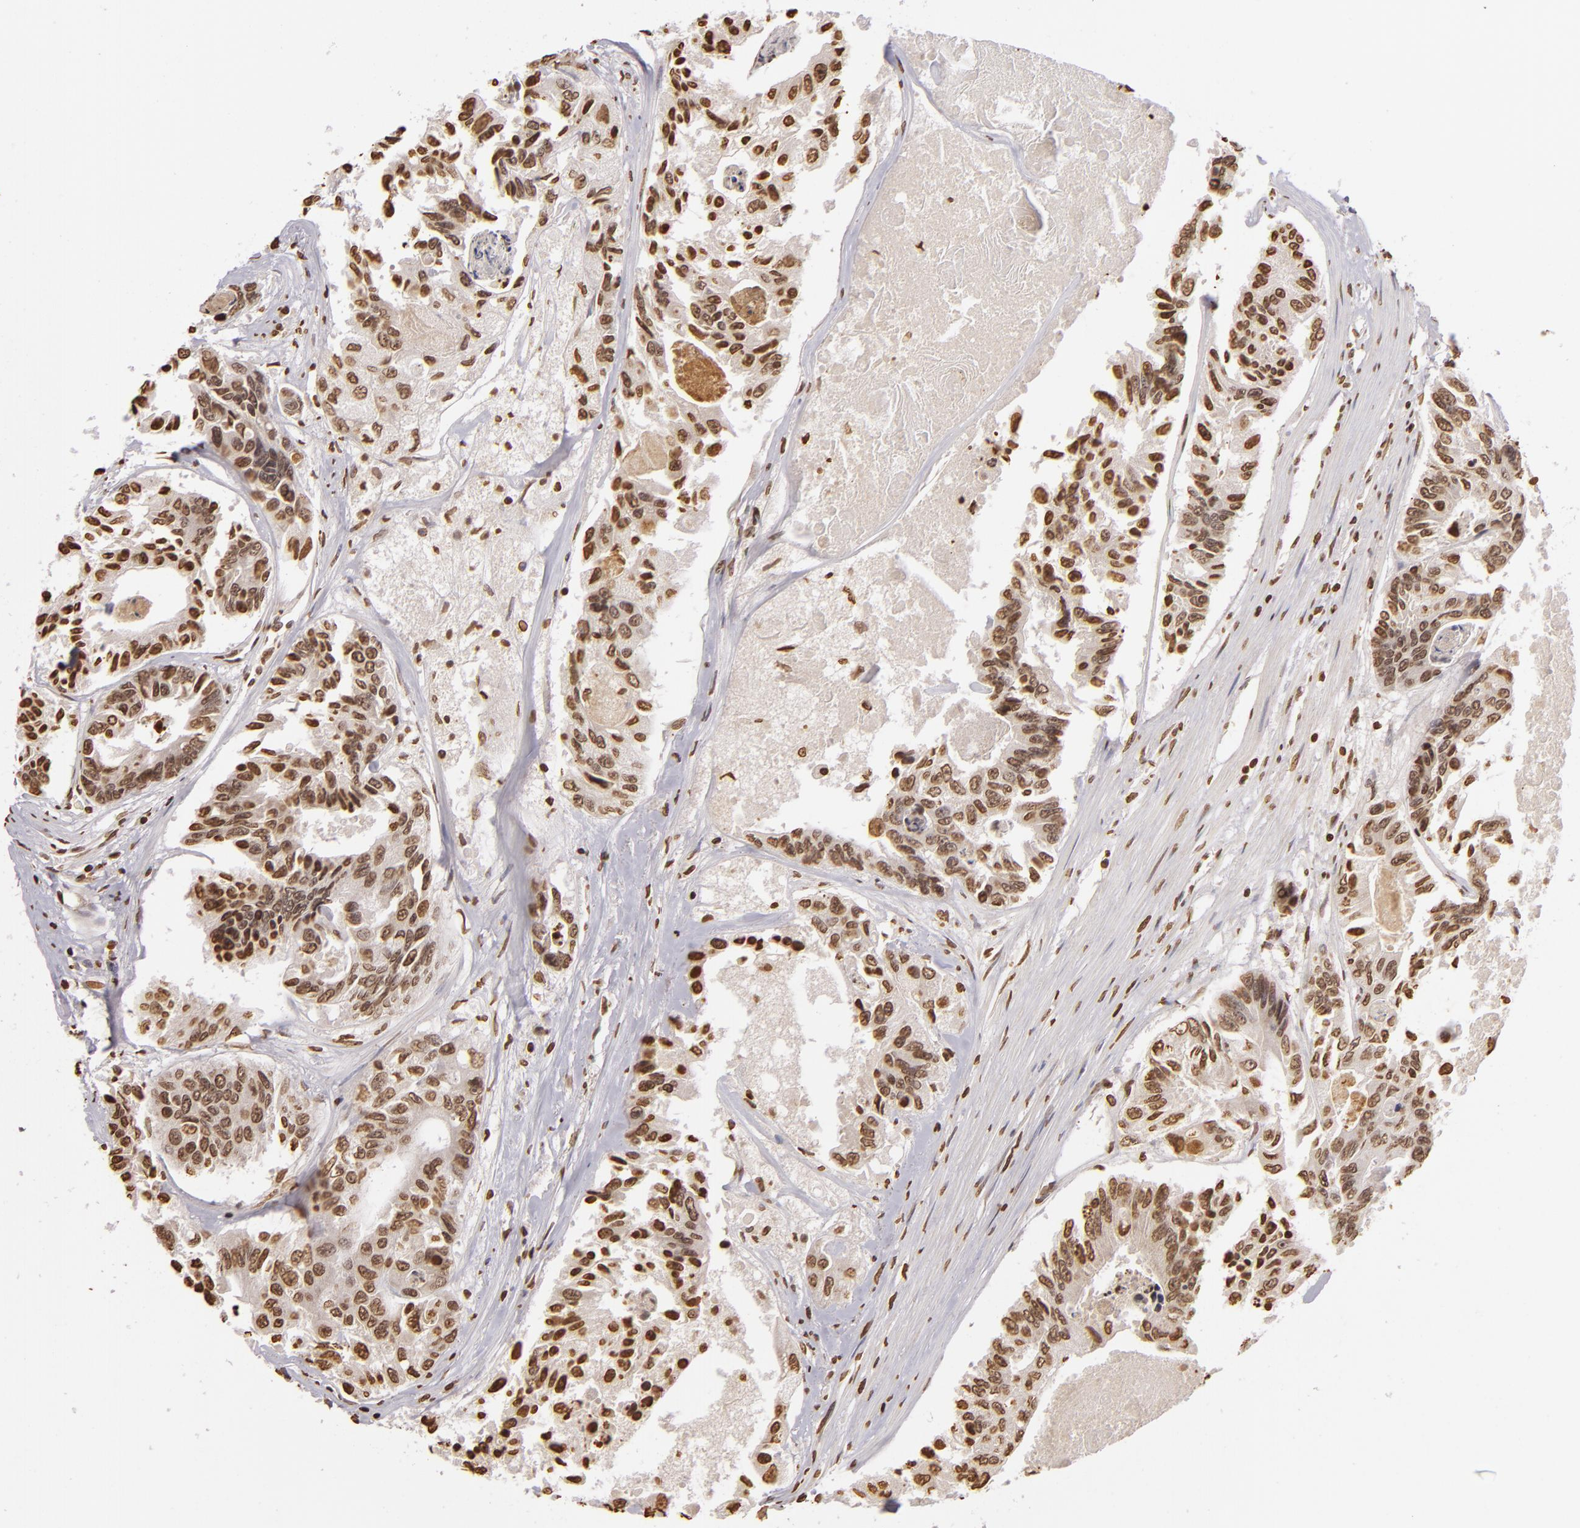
{"staining": {"intensity": "moderate", "quantity": ">75%", "location": "nuclear"}, "tissue": "colorectal cancer", "cell_type": "Tumor cells", "image_type": "cancer", "snomed": [{"axis": "morphology", "description": "Adenocarcinoma, NOS"}, {"axis": "topography", "description": "Colon"}], "caption": "Moderate nuclear positivity is present in about >75% of tumor cells in adenocarcinoma (colorectal).", "gene": "THRB", "patient": {"sex": "female", "age": 86}}